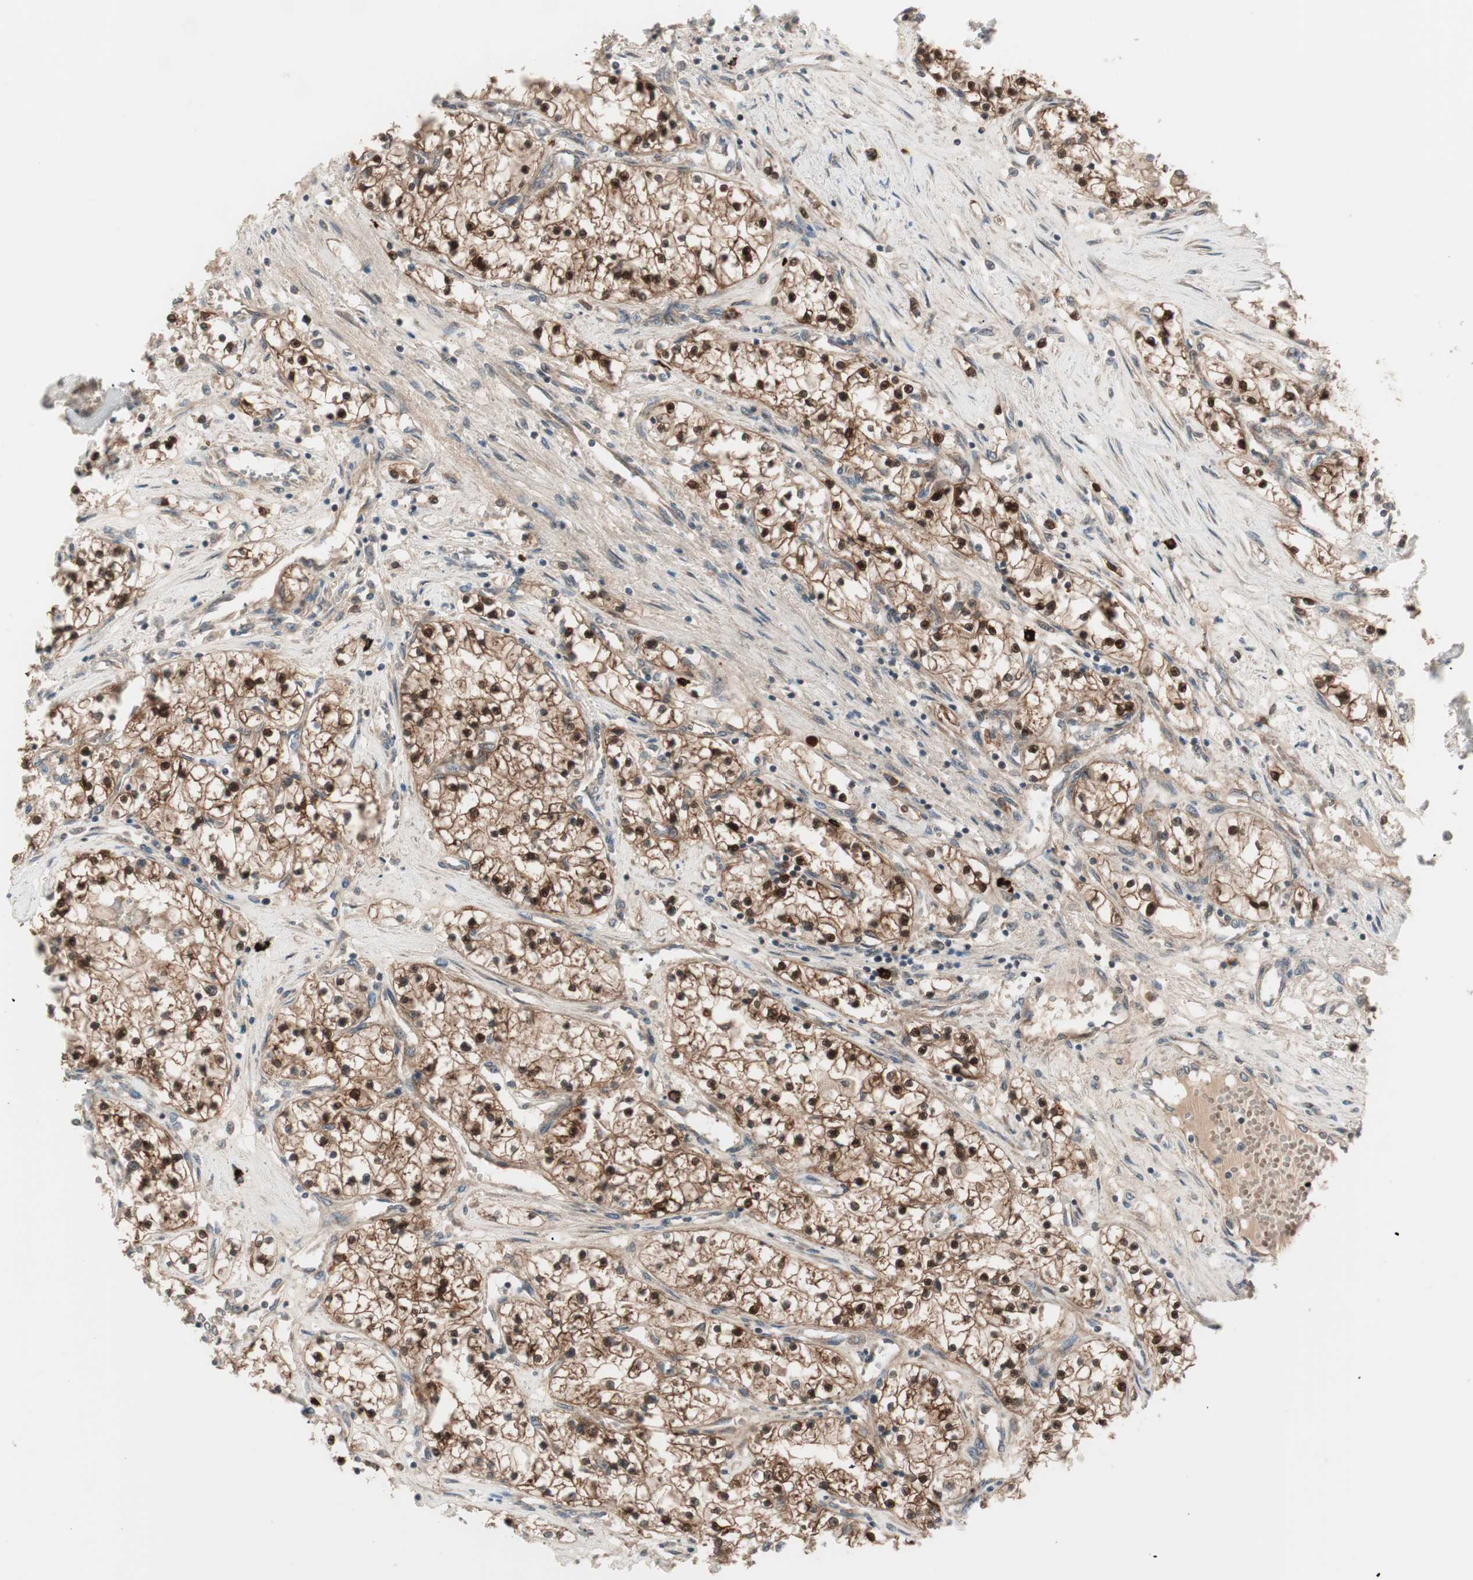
{"staining": {"intensity": "strong", "quantity": ">75%", "location": "cytoplasmic/membranous,nuclear"}, "tissue": "renal cancer", "cell_type": "Tumor cells", "image_type": "cancer", "snomed": [{"axis": "morphology", "description": "Adenocarcinoma, NOS"}, {"axis": "topography", "description": "Kidney"}], "caption": "Protein staining of renal adenocarcinoma tissue reveals strong cytoplasmic/membranous and nuclear expression in about >75% of tumor cells. The protein of interest is stained brown, and the nuclei are stained in blue (DAB IHC with brightfield microscopy, high magnification).", "gene": "PRKG2", "patient": {"sex": "male", "age": 68}}